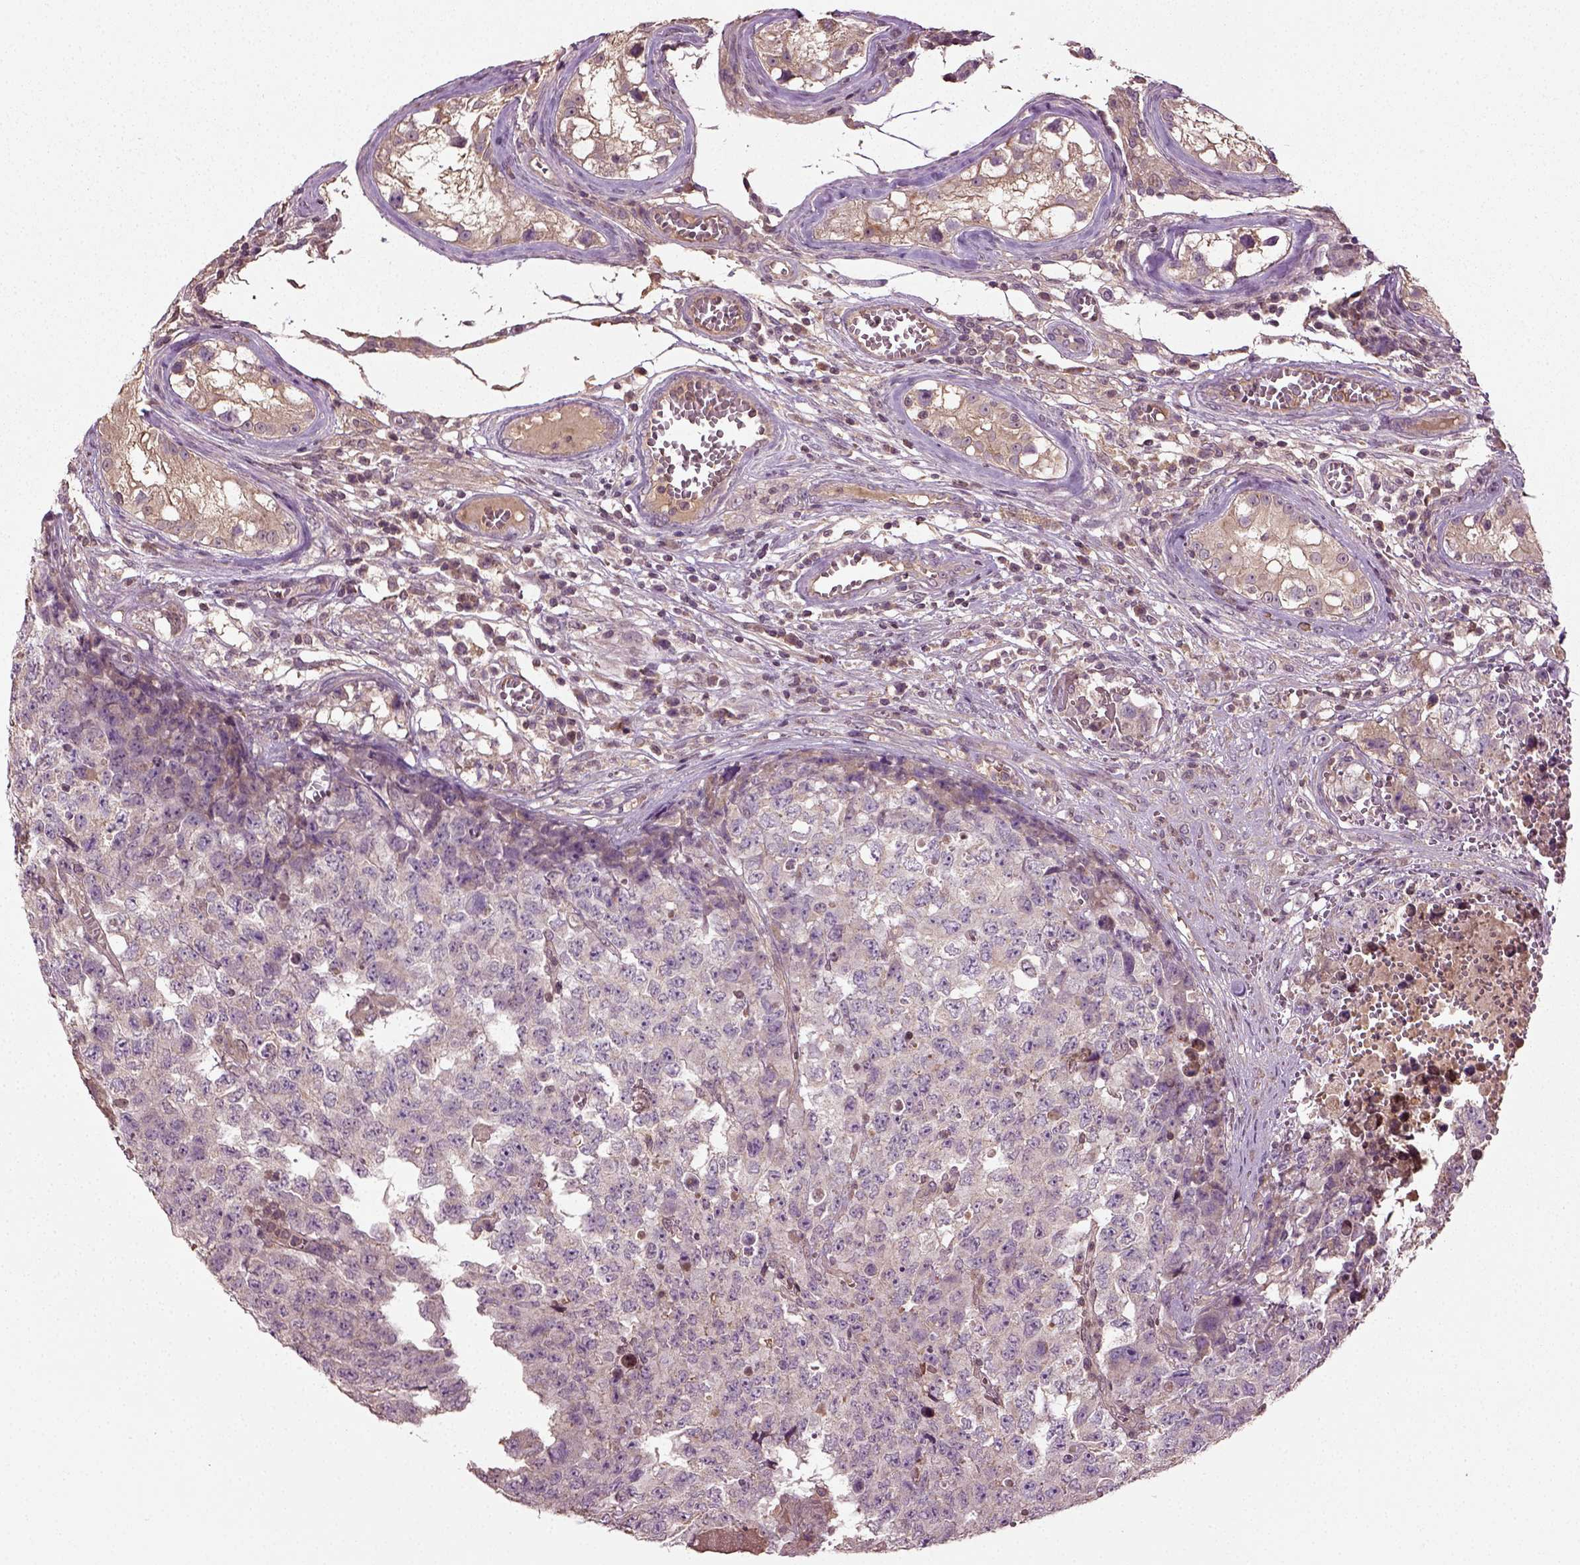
{"staining": {"intensity": "negative", "quantity": "none", "location": "none"}, "tissue": "testis cancer", "cell_type": "Tumor cells", "image_type": "cancer", "snomed": [{"axis": "morphology", "description": "Carcinoma, Embryonal, NOS"}, {"axis": "topography", "description": "Testis"}], "caption": "Immunohistochemistry (IHC) micrograph of testis cancer stained for a protein (brown), which shows no positivity in tumor cells.", "gene": "ERV3-1", "patient": {"sex": "male", "age": 23}}